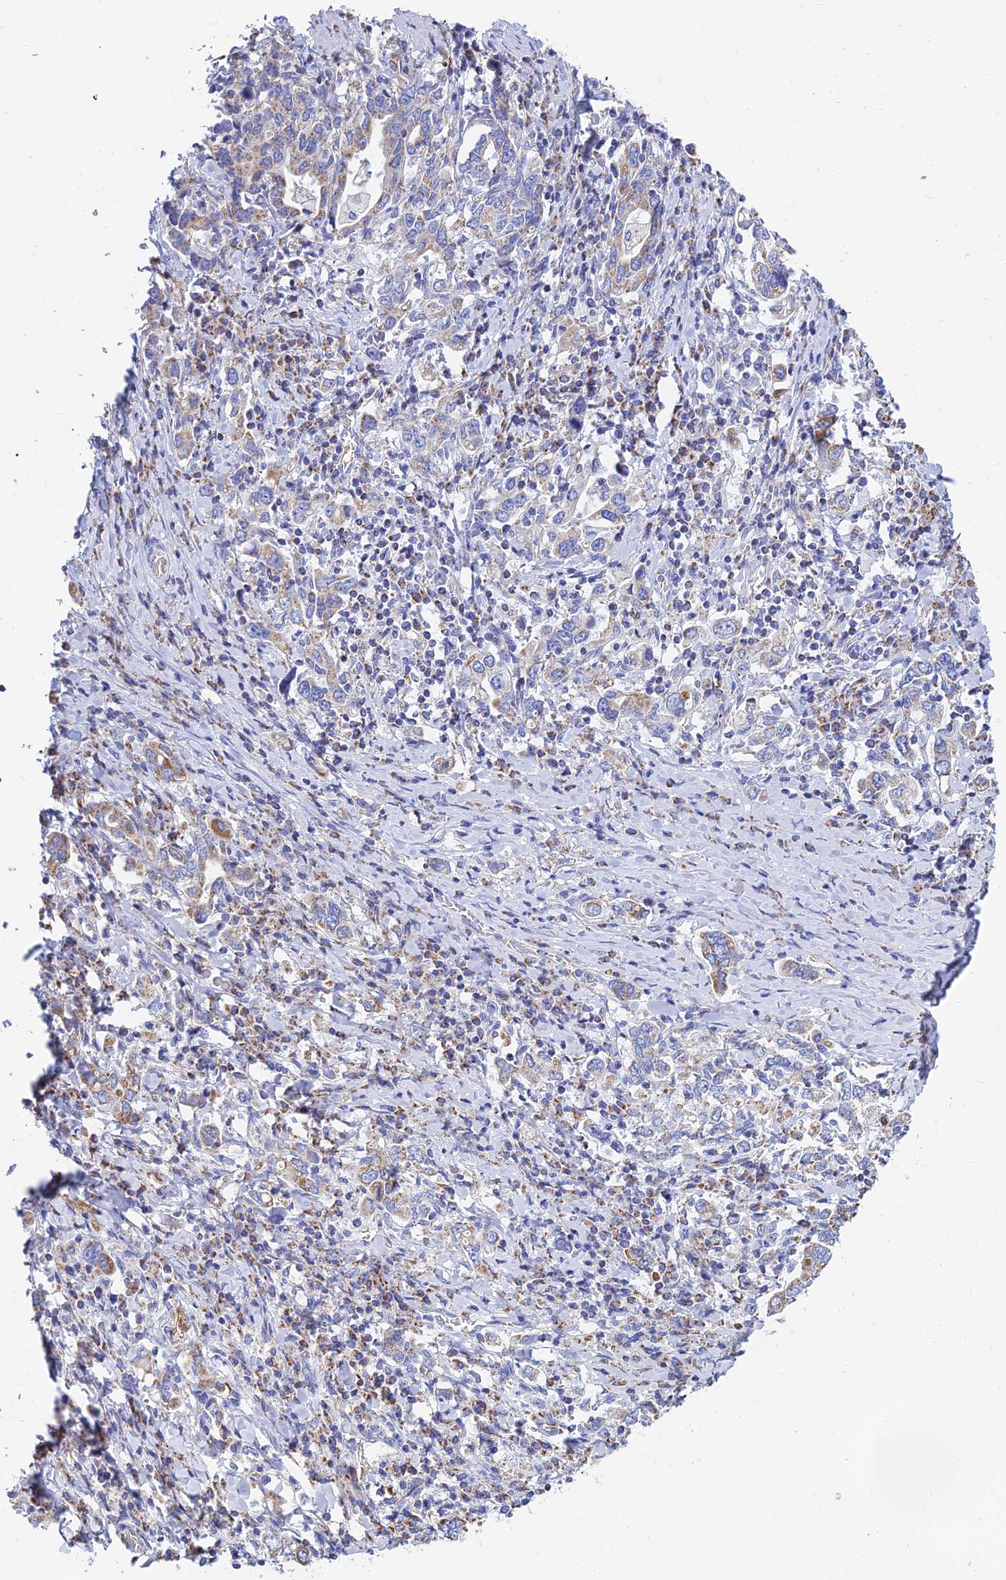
{"staining": {"intensity": "weak", "quantity": "25%-75%", "location": "cytoplasmic/membranous"}, "tissue": "stomach cancer", "cell_type": "Tumor cells", "image_type": "cancer", "snomed": [{"axis": "morphology", "description": "Adenocarcinoma, NOS"}, {"axis": "topography", "description": "Stomach, upper"}, {"axis": "topography", "description": "Stomach"}], "caption": "Stomach adenocarcinoma tissue shows weak cytoplasmic/membranous staining in approximately 25%-75% of tumor cells, visualized by immunohistochemistry.", "gene": "MGST1", "patient": {"sex": "male", "age": 62}}